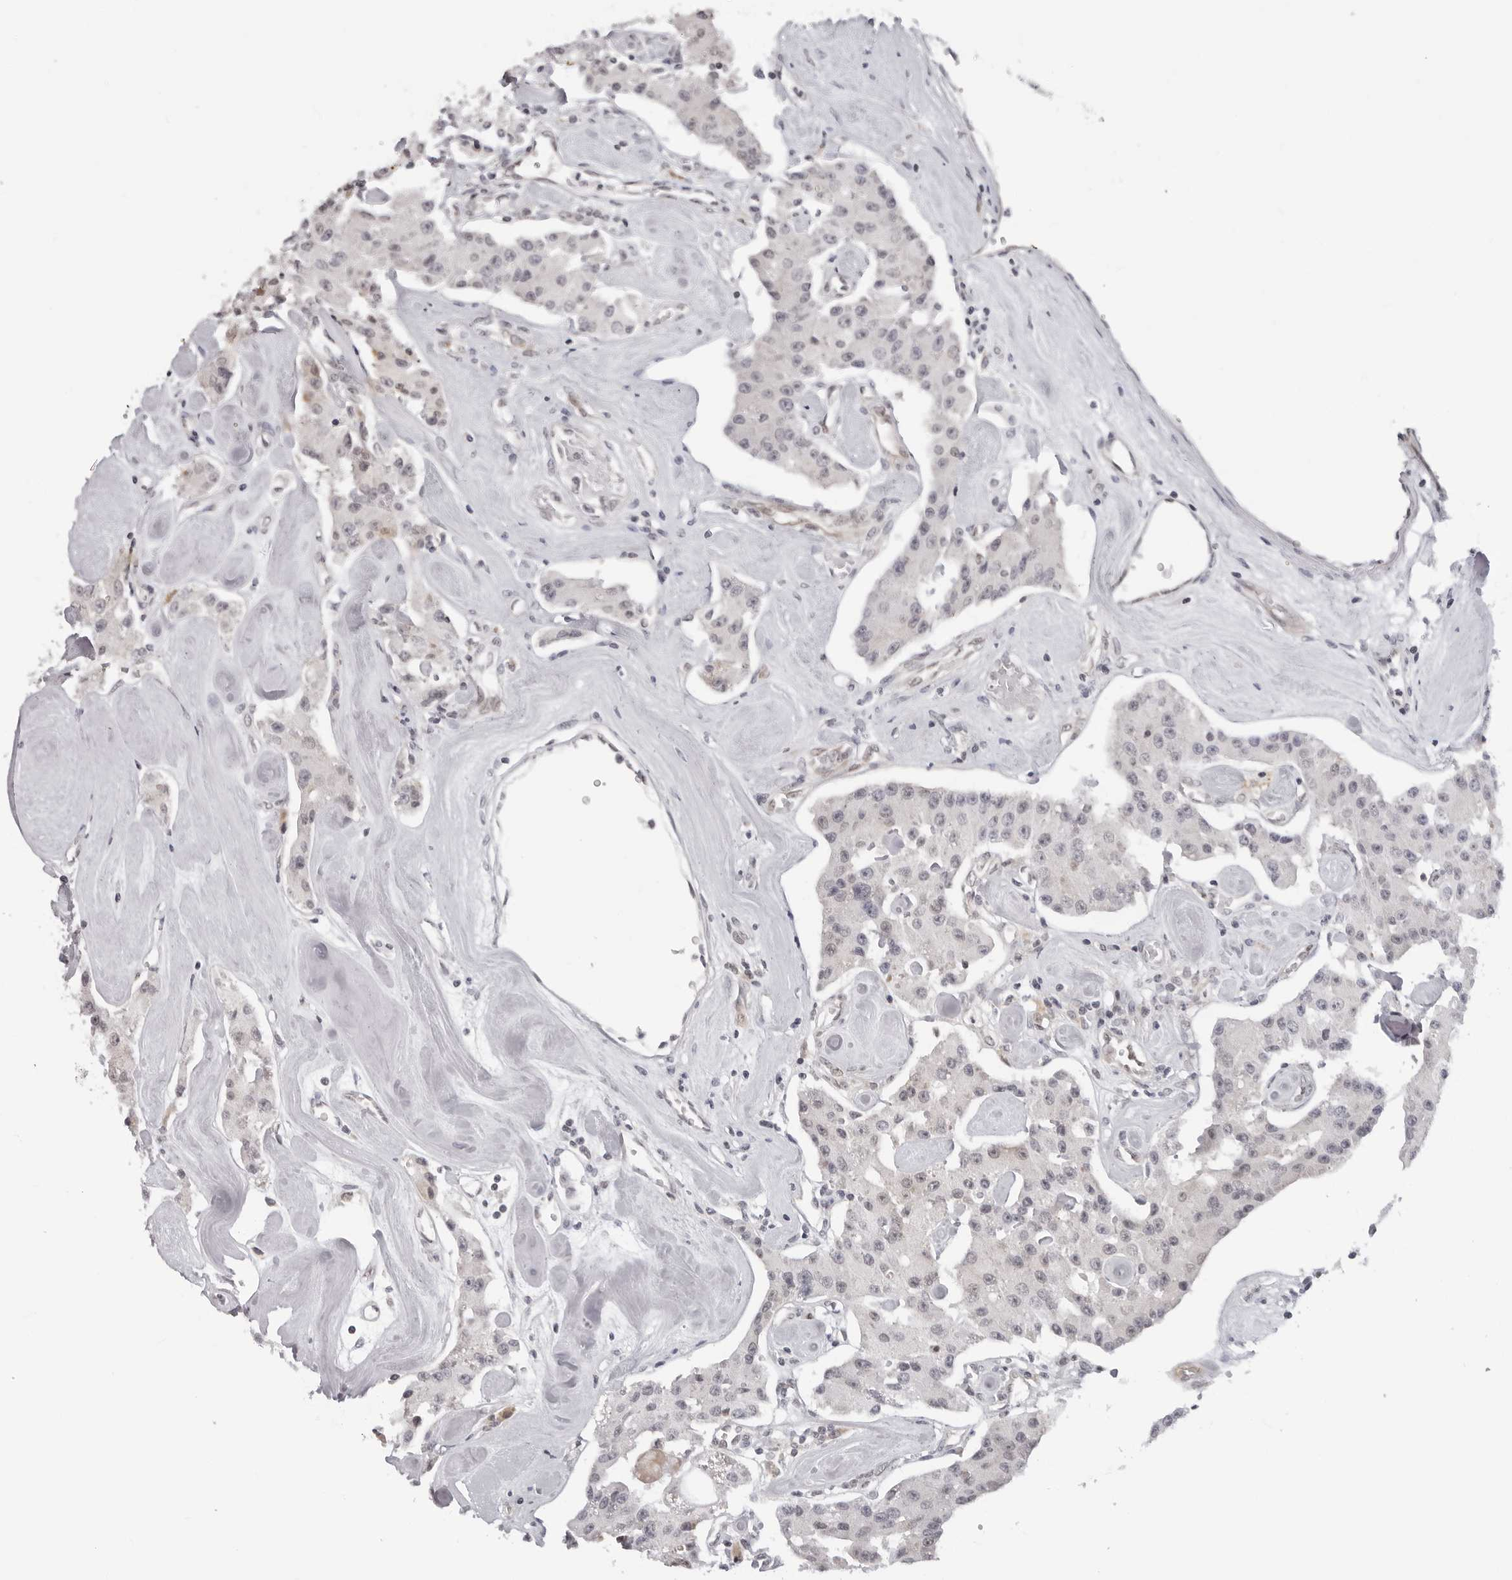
{"staining": {"intensity": "negative", "quantity": "none", "location": "none"}, "tissue": "carcinoid", "cell_type": "Tumor cells", "image_type": "cancer", "snomed": [{"axis": "morphology", "description": "Carcinoid, malignant, NOS"}, {"axis": "topography", "description": "Pancreas"}], "caption": "A high-resolution photomicrograph shows immunohistochemistry (IHC) staining of malignant carcinoid, which exhibits no significant staining in tumor cells. (DAB IHC visualized using brightfield microscopy, high magnification).", "gene": "CASP7", "patient": {"sex": "male", "age": 41}}